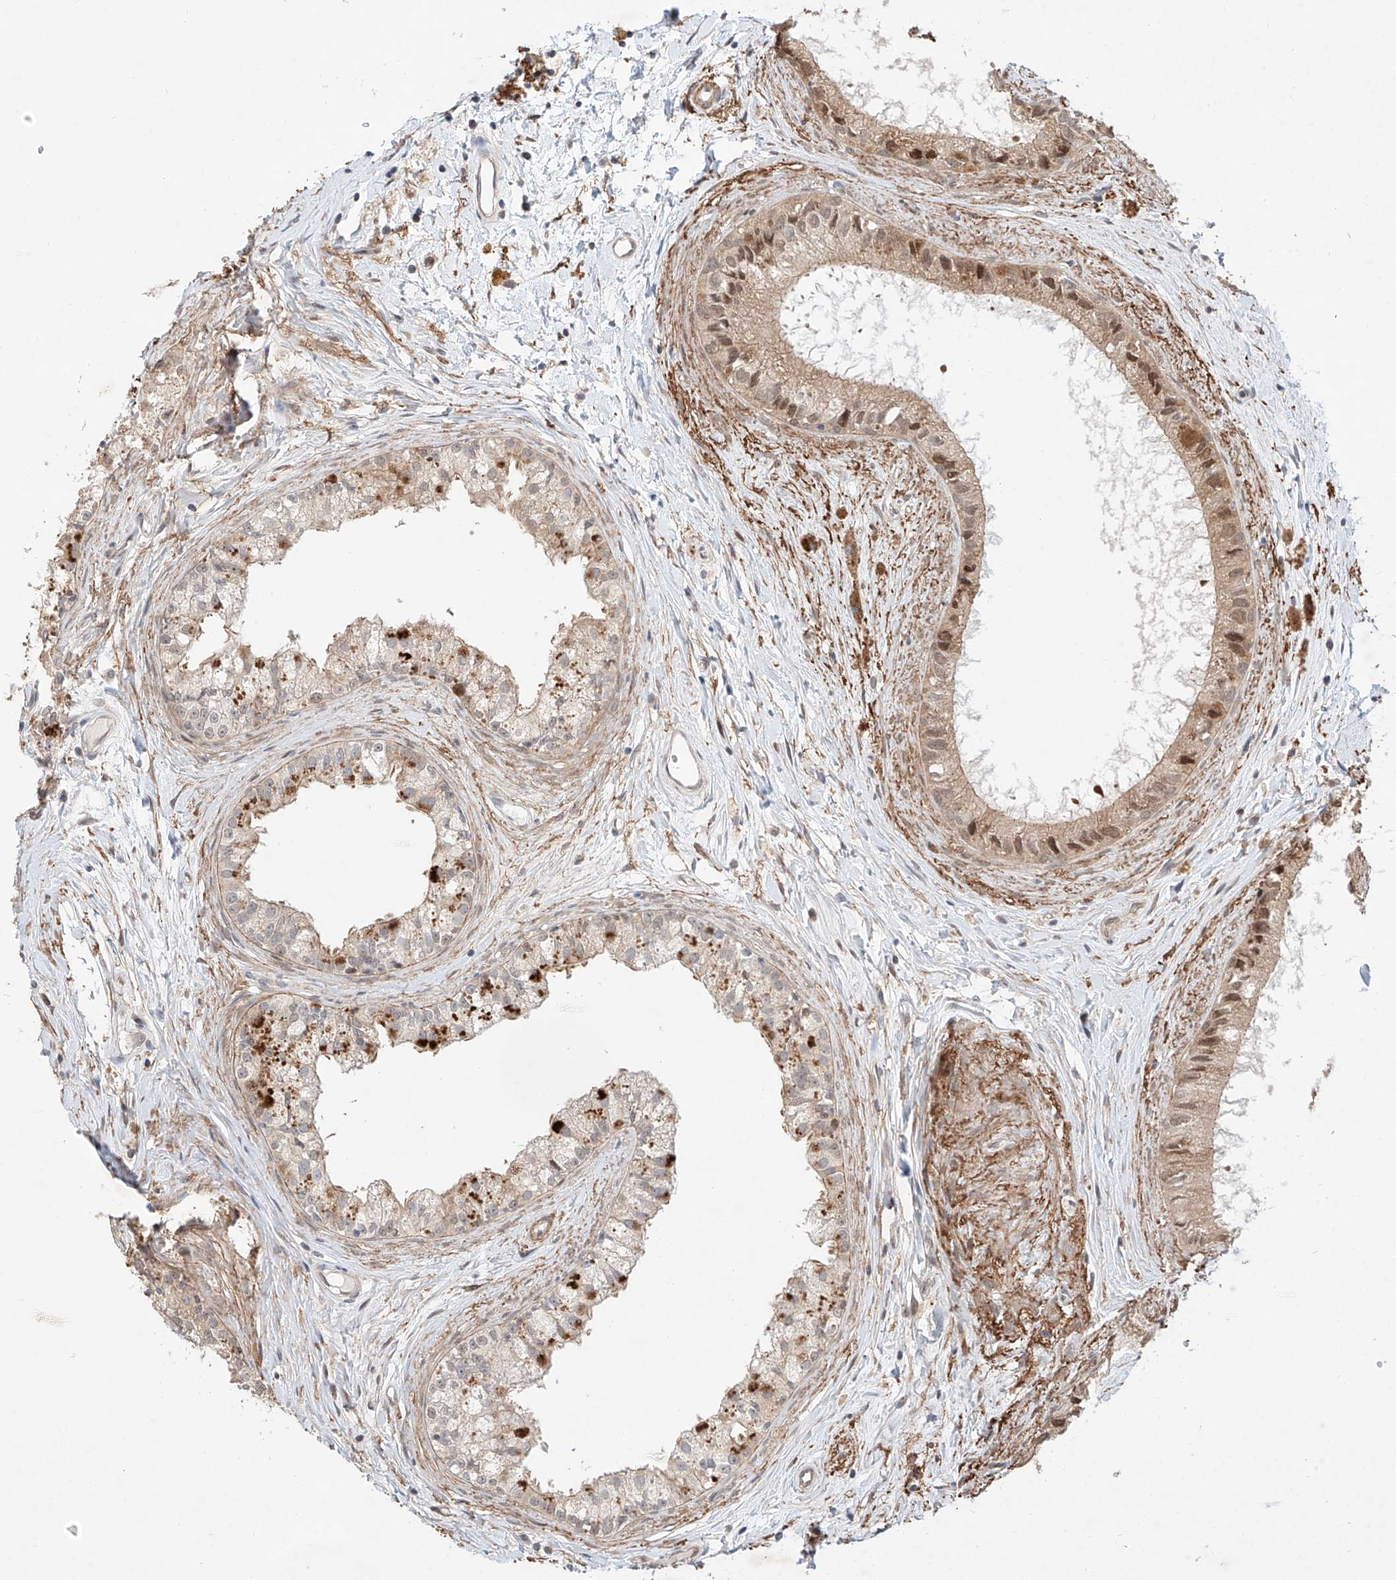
{"staining": {"intensity": "weak", "quantity": "25%-75%", "location": "cytoplasmic/membranous,nuclear"}, "tissue": "epididymis", "cell_type": "Glandular cells", "image_type": "normal", "snomed": [{"axis": "morphology", "description": "Normal tissue, NOS"}, {"axis": "topography", "description": "Epididymis"}], "caption": "This histopathology image displays IHC staining of benign epididymis, with low weak cytoplasmic/membranous,nuclear expression in approximately 25%-75% of glandular cells.", "gene": "TSR2", "patient": {"sex": "male", "age": 80}}